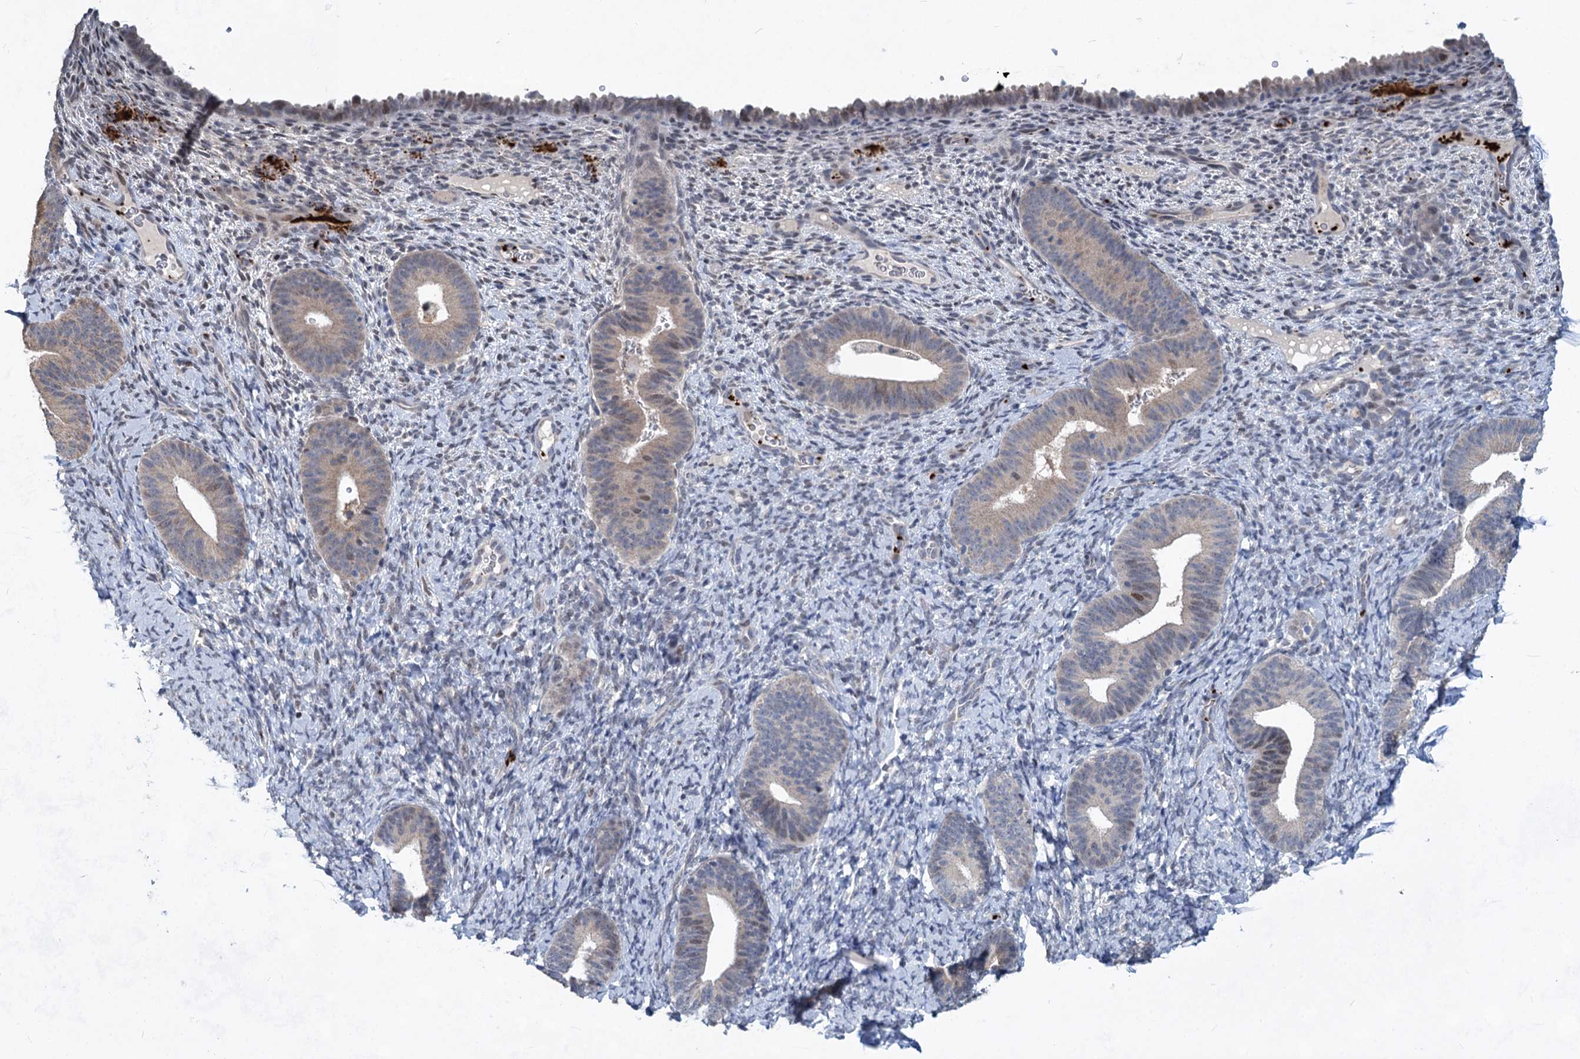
{"staining": {"intensity": "negative", "quantity": "none", "location": "none"}, "tissue": "endometrium", "cell_type": "Cells in endometrial stroma", "image_type": "normal", "snomed": [{"axis": "morphology", "description": "Normal tissue, NOS"}, {"axis": "topography", "description": "Endometrium"}], "caption": "Immunohistochemistry (IHC) image of unremarkable endometrium: endometrium stained with DAB (3,3'-diaminobenzidine) demonstrates no significant protein expression in cells in endometrial stroma.", "gene": "MON2", "patient": {"sex": "female", "age": 65}}